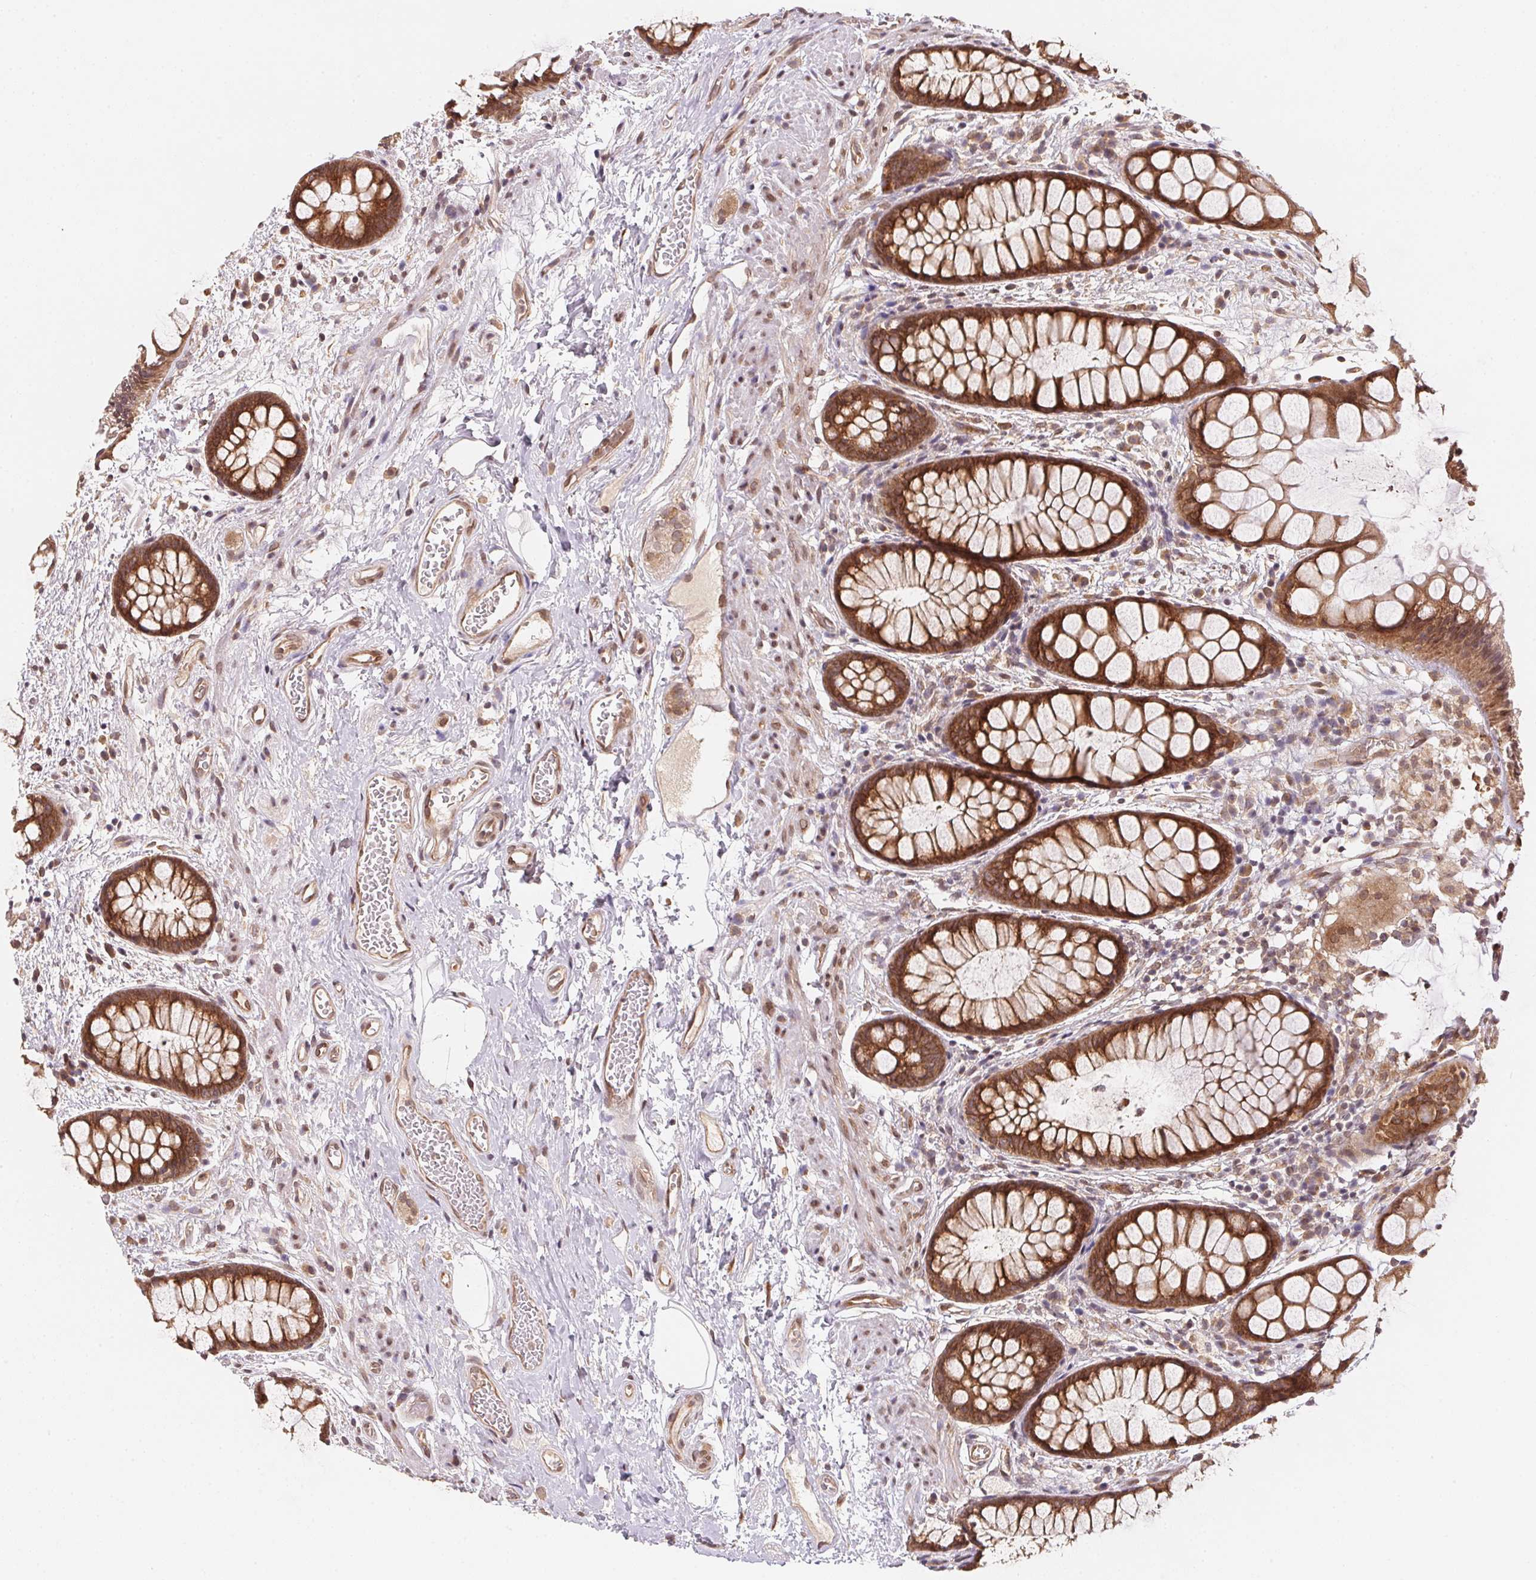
{"staining": {"intensity": "strong", "quantity": ">75%", "location": "cytoplasmic/membranous"}, "tissue": "rectum", "cell_type": "Glandular cells", "image_type": "normal", "snomed": [{"axis": "morphology", "description": "Normal tissue, NOS"}, {"axis": "topography", "description": "Rectum"}], "caption": "Immunohistochemical staining of benign rectum exhibits high levels of strong cytoplasmic/membranous staining in approximately >75% of glandular cells.", "gene": "EI24", "patient": {"sex": "female", "age": 62}}